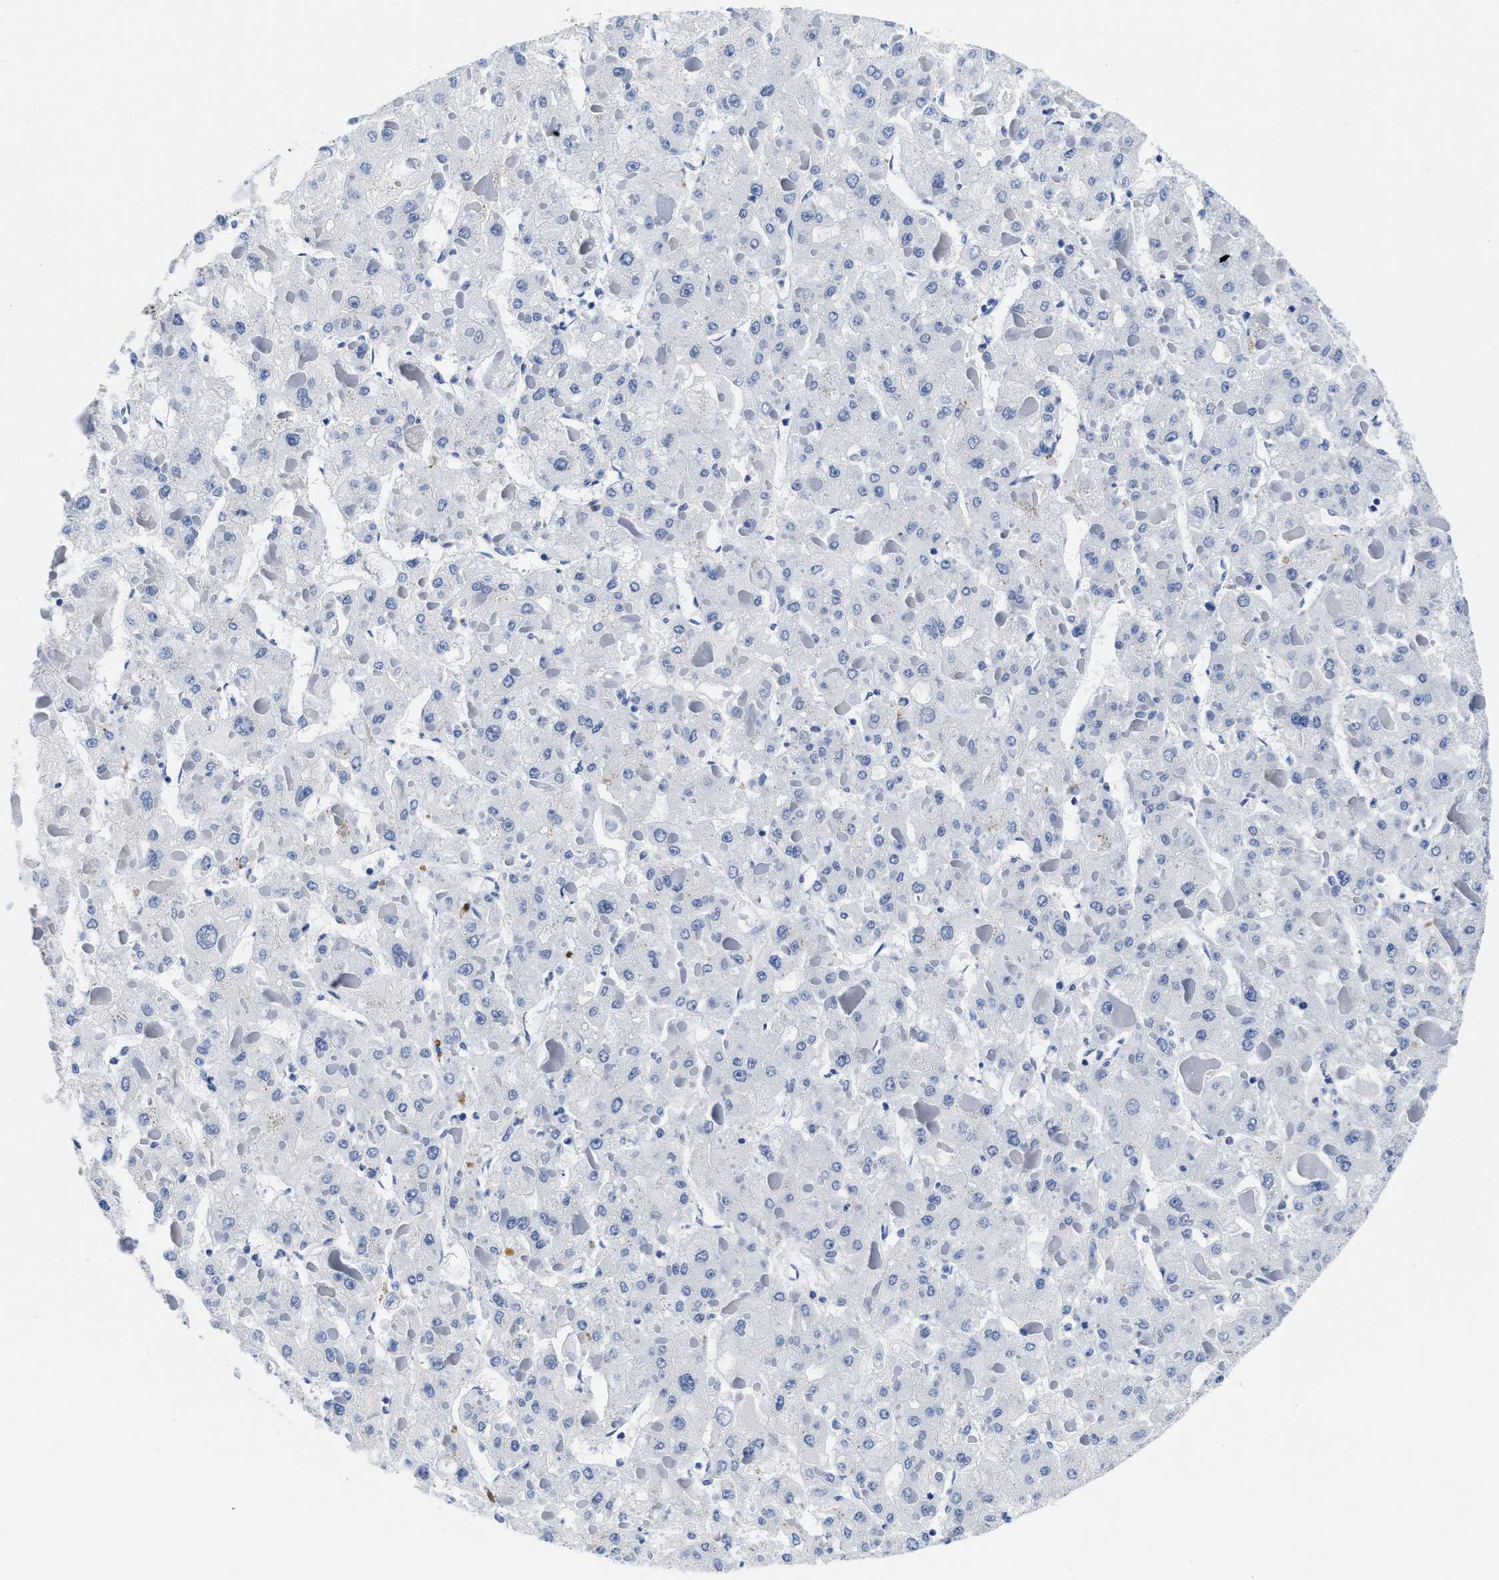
{"staining": {"intensity": "negative", "quantity": "none", "location": "none"}, "tissue": "liver cancer", "cell_type": "Tumor cells", "image_type": "cancer", "snomed": [{"axis": "morphology", "description": "Carcinoma, Hepatocellular, NOS"}, {"axis": "topography", "description": "Liver"}], "caption": "IHC micrograph of neoplastic tissue: human hepatocellular carcinoma (liver) stained with DAB exhibits no significant protein expression in tumor cells.", "gene": "TTC3", "patient": {"sex": "female", "age": 73}}